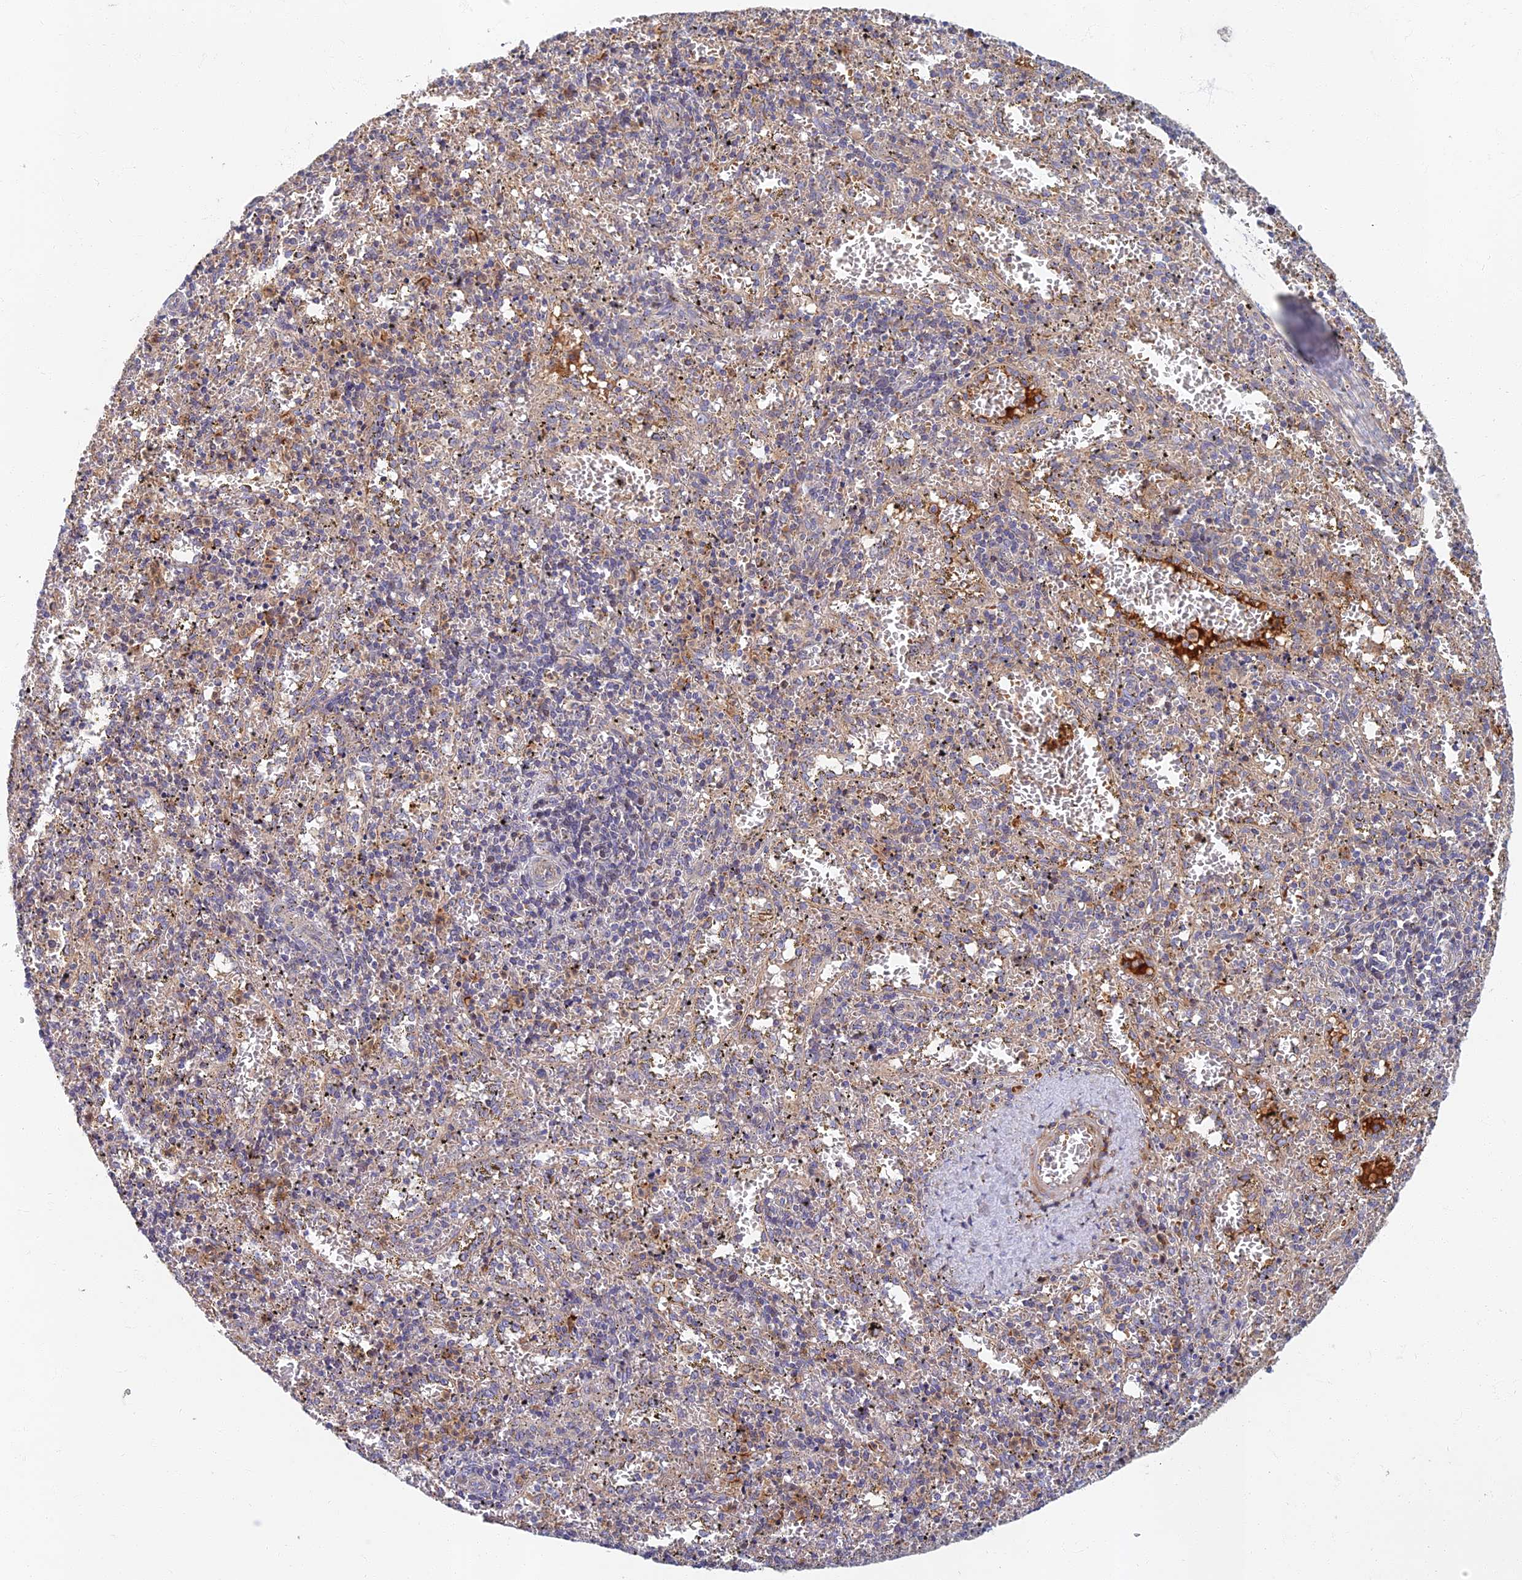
{"staining": {"intensity": "moderate", "quantity": "<25%", "location": "cytoplasmic/membranous"}, "tissue": "spleen", "cell_type": "Cells in red pulp", "image_type": "normal", "snomed": [{"axis": "morphology", "description": "Normal tissue, NOS"}, {"axis": "topography", "description": "Spleen"}], "caption": "This image shows normal spleen stained with immunohistochemistry to label a protein in brown. The cytoplasmic/membranous of cells in red pulp show moderate positivity for the protein. Nuclei are counter-stained blue.", "gene": "SOGA1", "patient": {"sex": "male", "age": 11}}